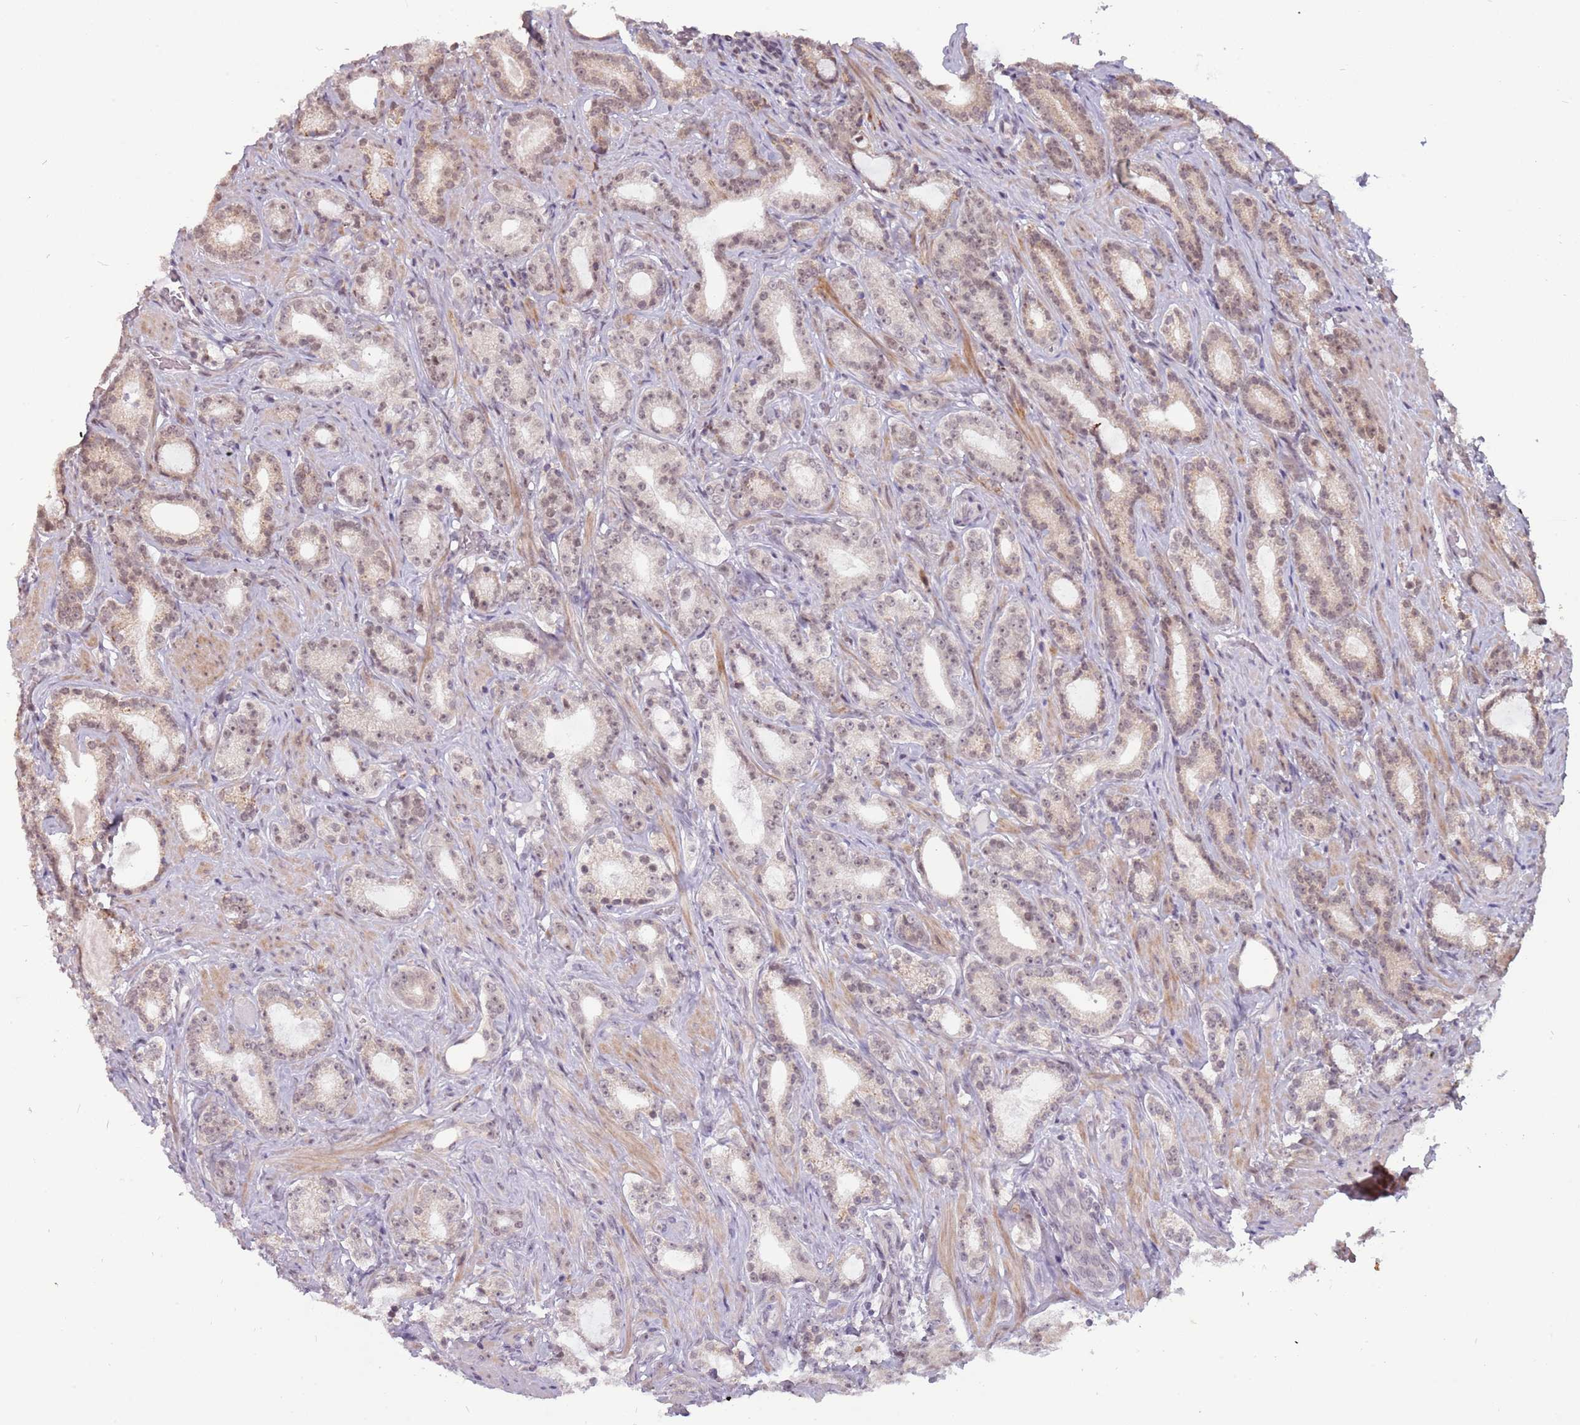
{"staining": {"intensity": "weak", "quantity": "25%-75%", "location": "nuclear"}, "tissue": "prostate cancer", "cell_type": "Tumor cells", "image_type": "cancer", "snomed": [{"axis": "morphology", "description": "Adenocarcinoma, Low grade"}, {"axis": "topography", "description": "Prostate"}], "caption": "A histopathology image showing weak nuclear positivity in about 25%-75% of tumor cells in prostate cancer (low-grade adenocarcinoma), as visualized by brown immunohistochemical staining.", "gene": "BARD1", "patient": {"sex": "male", "age": 71}}